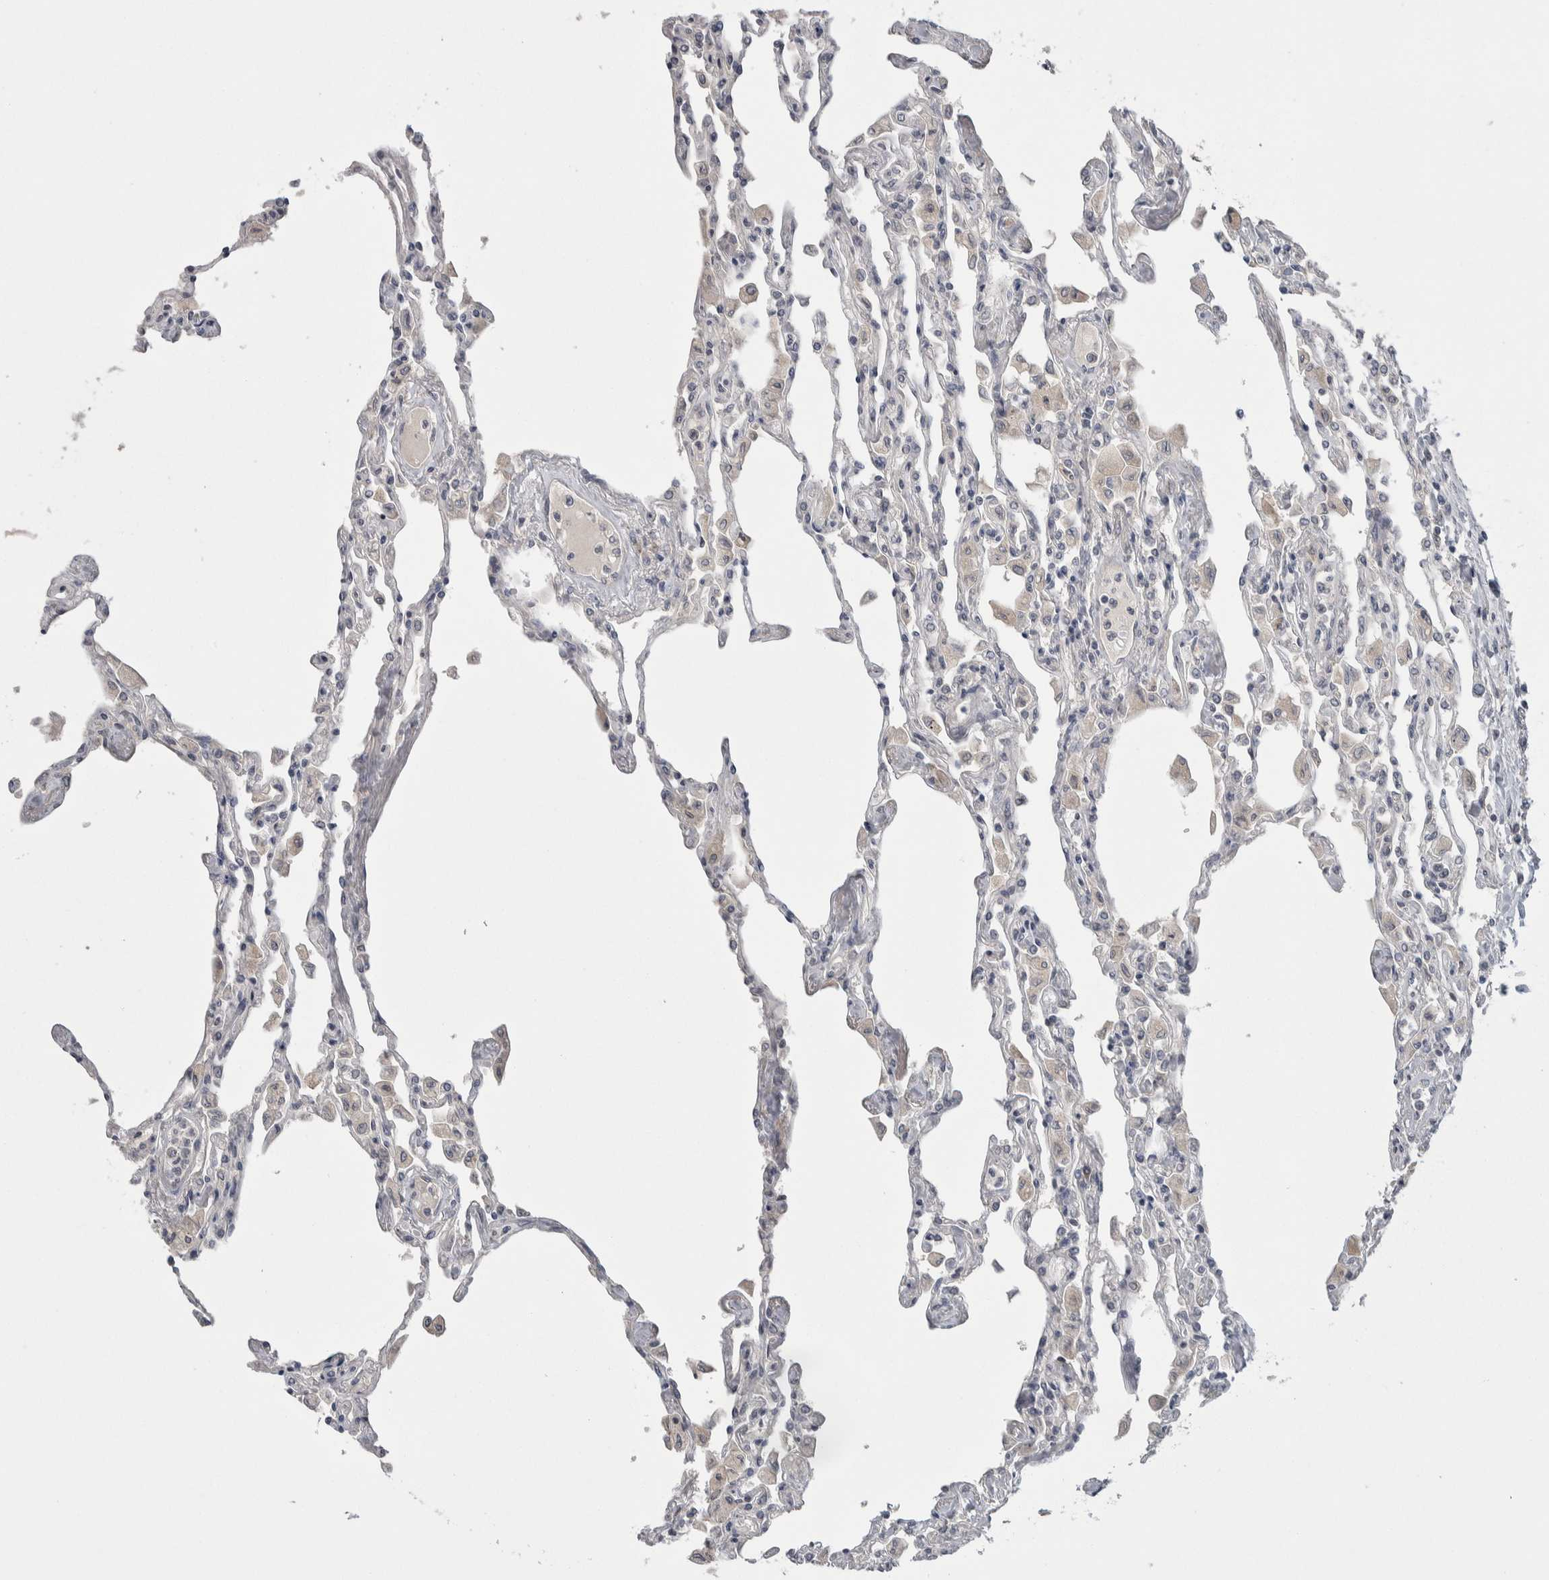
{"staining": {"intensity": "negative", "quantity": "none", "location": "none"}, "tissue": "lung", "cell_type": "Alveolar cells", "image_type": "normal", "snomed": [{"axis": "morphology", "description": "Normal tissue, NOS"}, {"axis": "topography", "description": "Bronchus"}, {"axis": "topography", "description": "Lung"}], "caption": "A micrograph of human lung is negative for staining in alveolar cells. Nuclei are stained in blue.", "gene": "CUL2", "patient": {"sex": "female", "age": 49}}